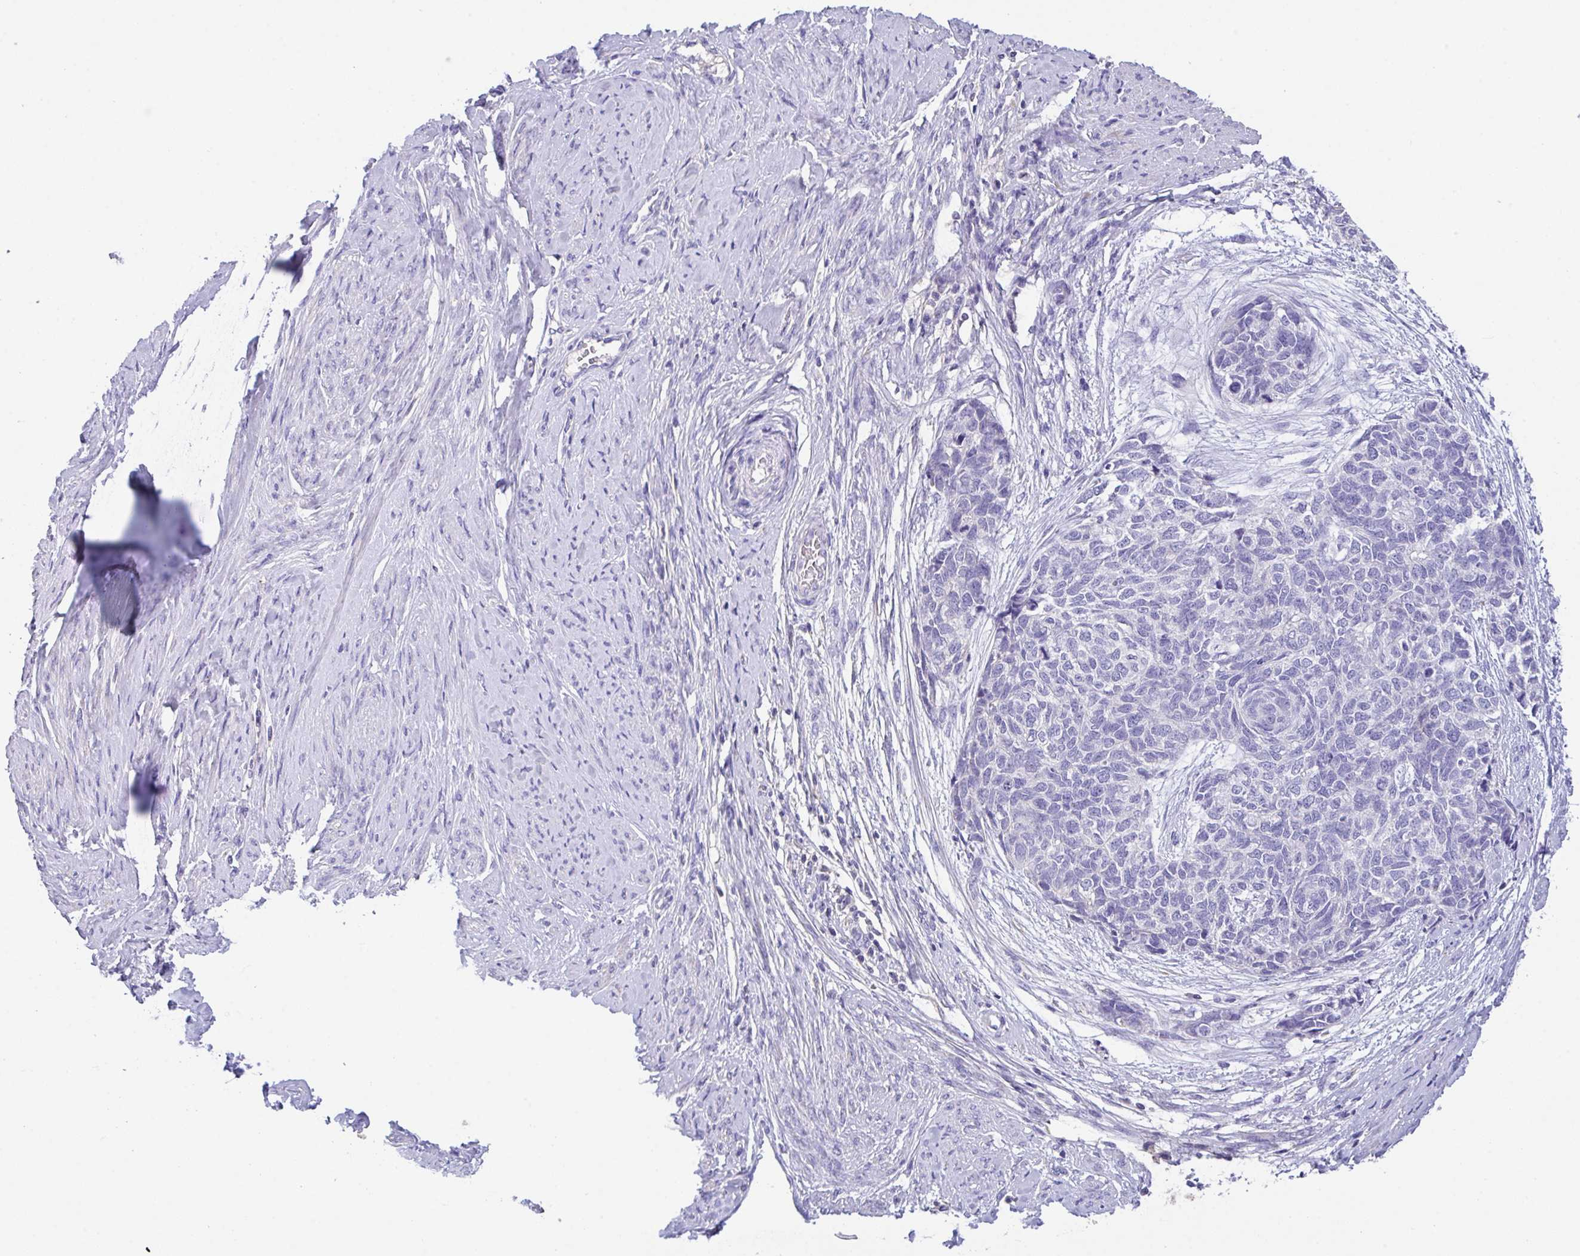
{"staining": {"intensity": "negative", "quantity": "none", "location": "none"}, "tissue": "cervical cancer", "cell_type": "Tumor cells", "image_type": "cancer", "snomed": [{"axis": "morphology", "description": "Squamous cell carcinoma, NOS"}, {"axis": "topography", "description": "Cervix"}], "caption": "IHC of squamous cell carcinoma (cervical) demonstrates no staining in tumor cells.", "gene": "CA10", "patient": {"sex": "female", "age": 63}}